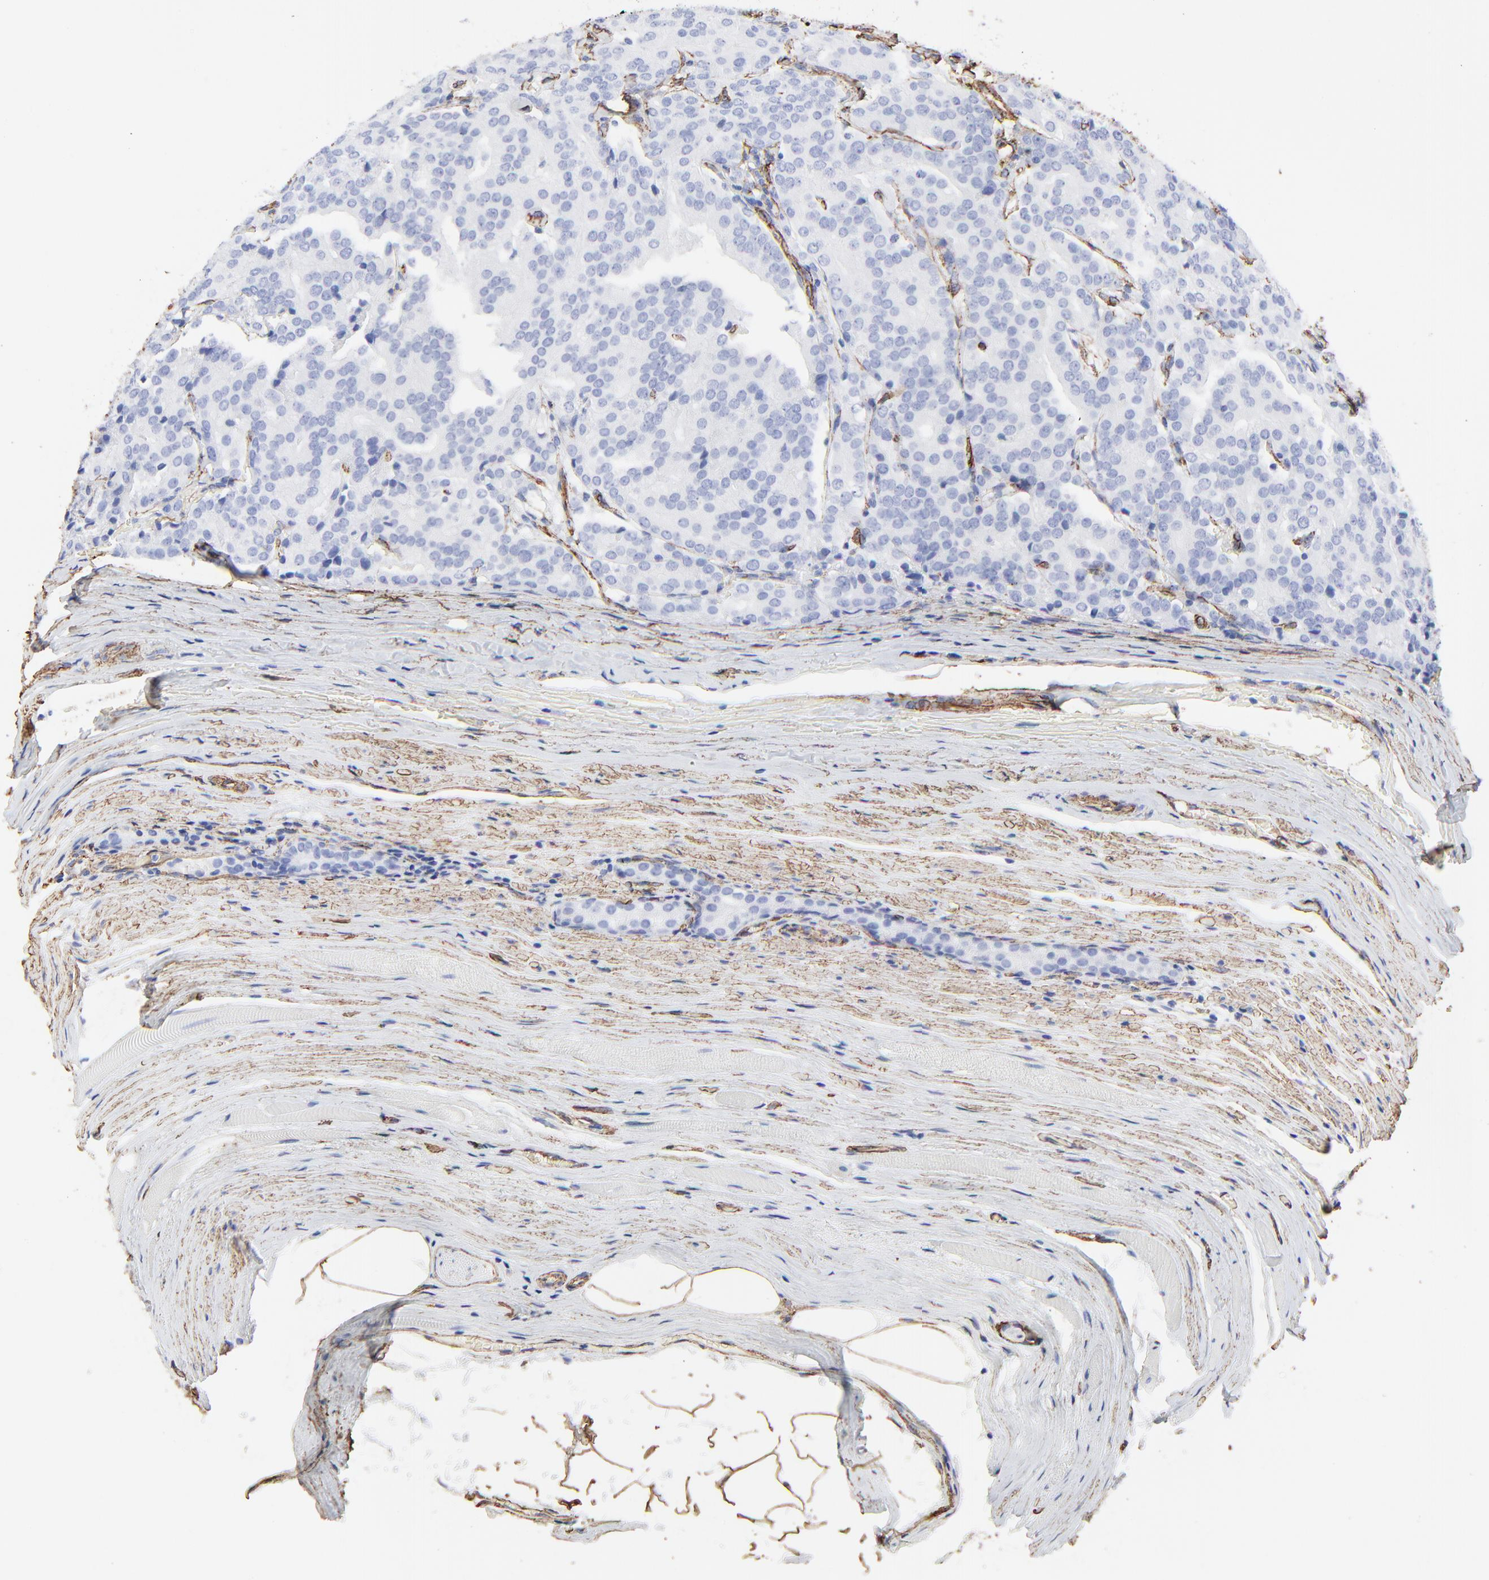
{"staining": {"intensity": "negative", "quantity": "none", "location": "none"}, "tissue": "prostate cancer", "cell_type": "Tumor cells", "image_type": "cancer", "snomed": [{"axis": "morphology", "description": "Adenocarcinoma, Medium grade"}, {"axis": "topography", "description": "Prostate"}], "caption": "There is no significant expression in tumor cells of prostate cancer.", "gene": "CAV1", "patient": {"sex": "male", "age": 72}}